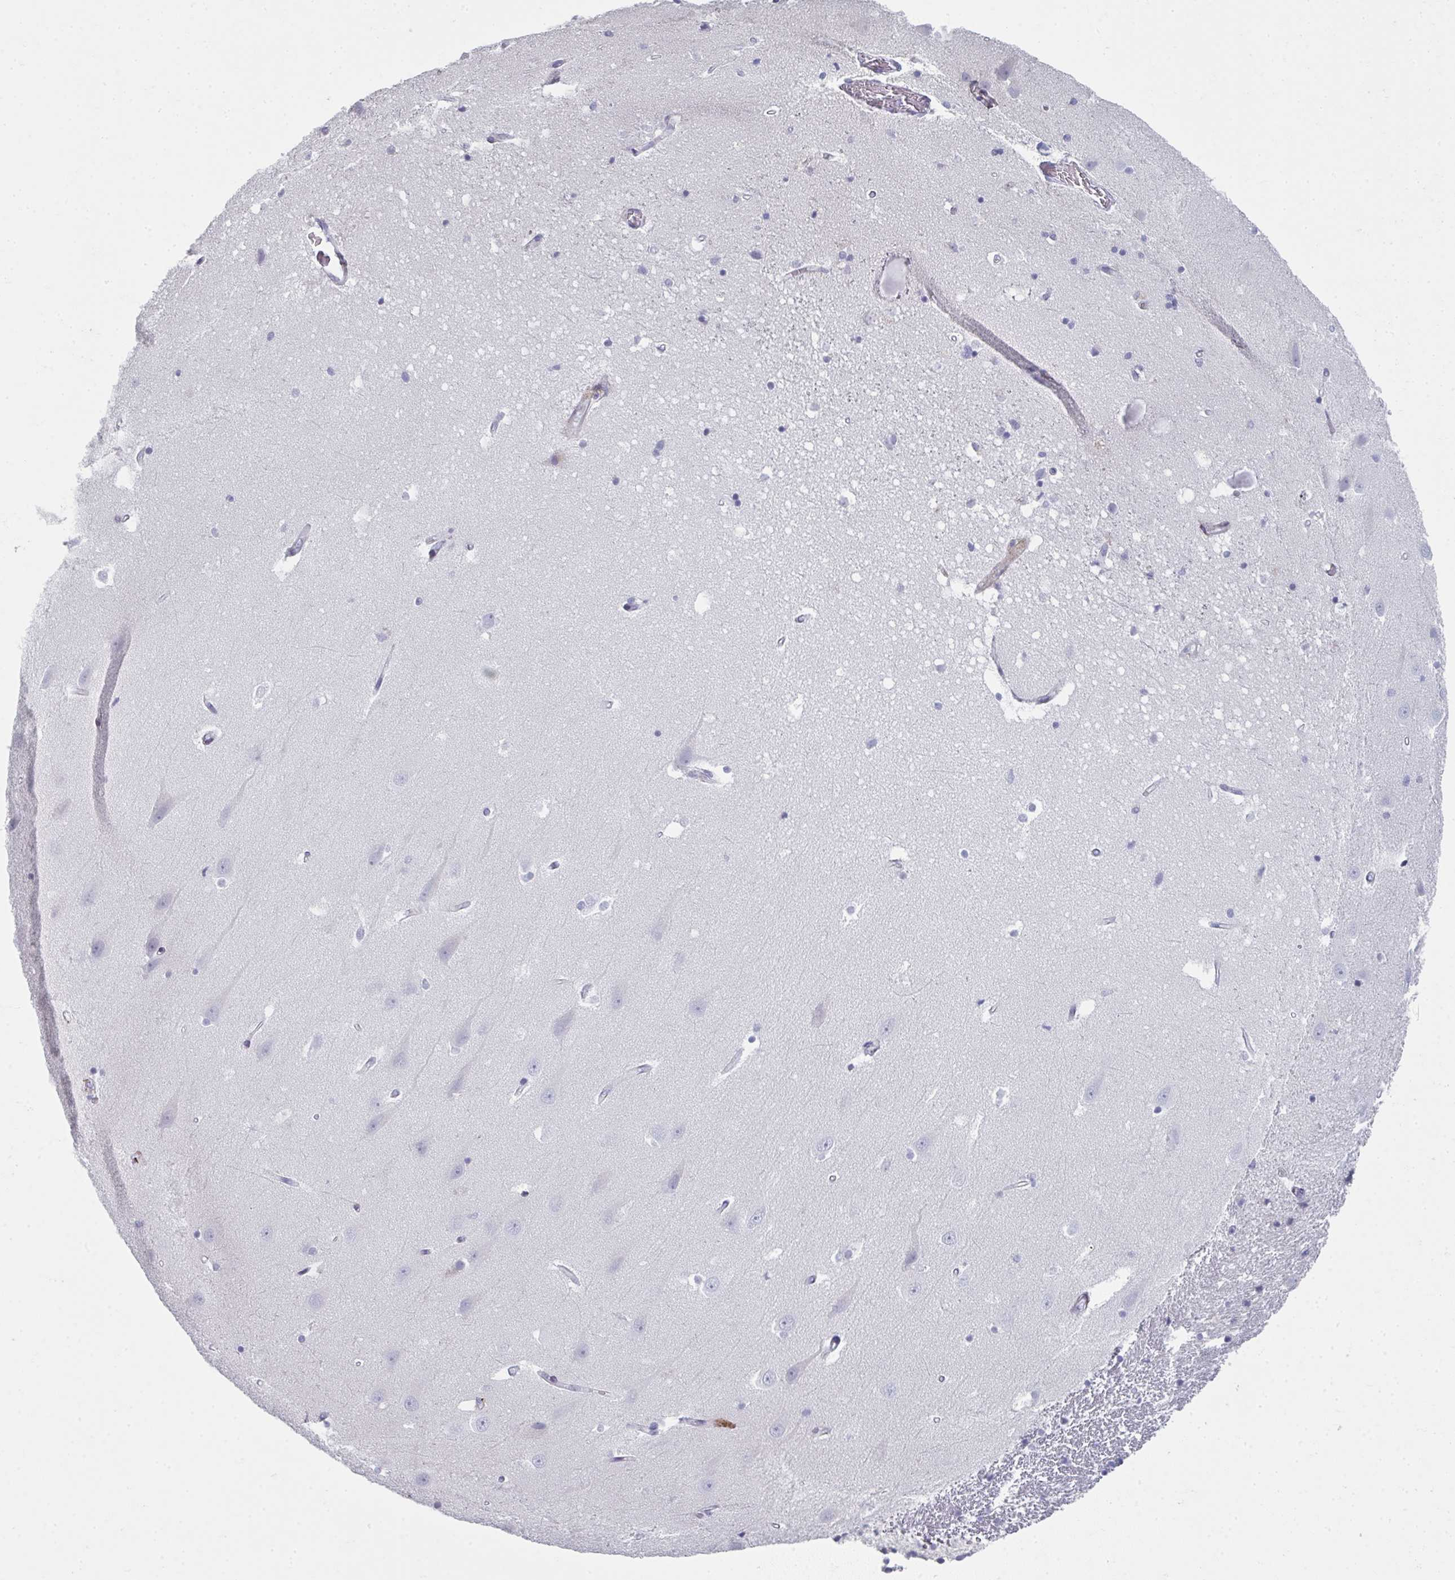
{"staining": {"intensity": "negative", "quantity": "none", "location": "none"}, "tissue": "hippocampus", "cell_type": "Glial cells", "image_type": "normal", "snomed": [{"axis": "morphology", "description": "Normal tissue, NOS"}, {"axis": "topography", "description": "Hippocampus"}], "caption": "This is an immunohistochemistry histopathology image of unremarkable hippocampus. There is no expression in glial cells.", "gene": "A1CF", "patient": {"sex": "male", "age": 63}}